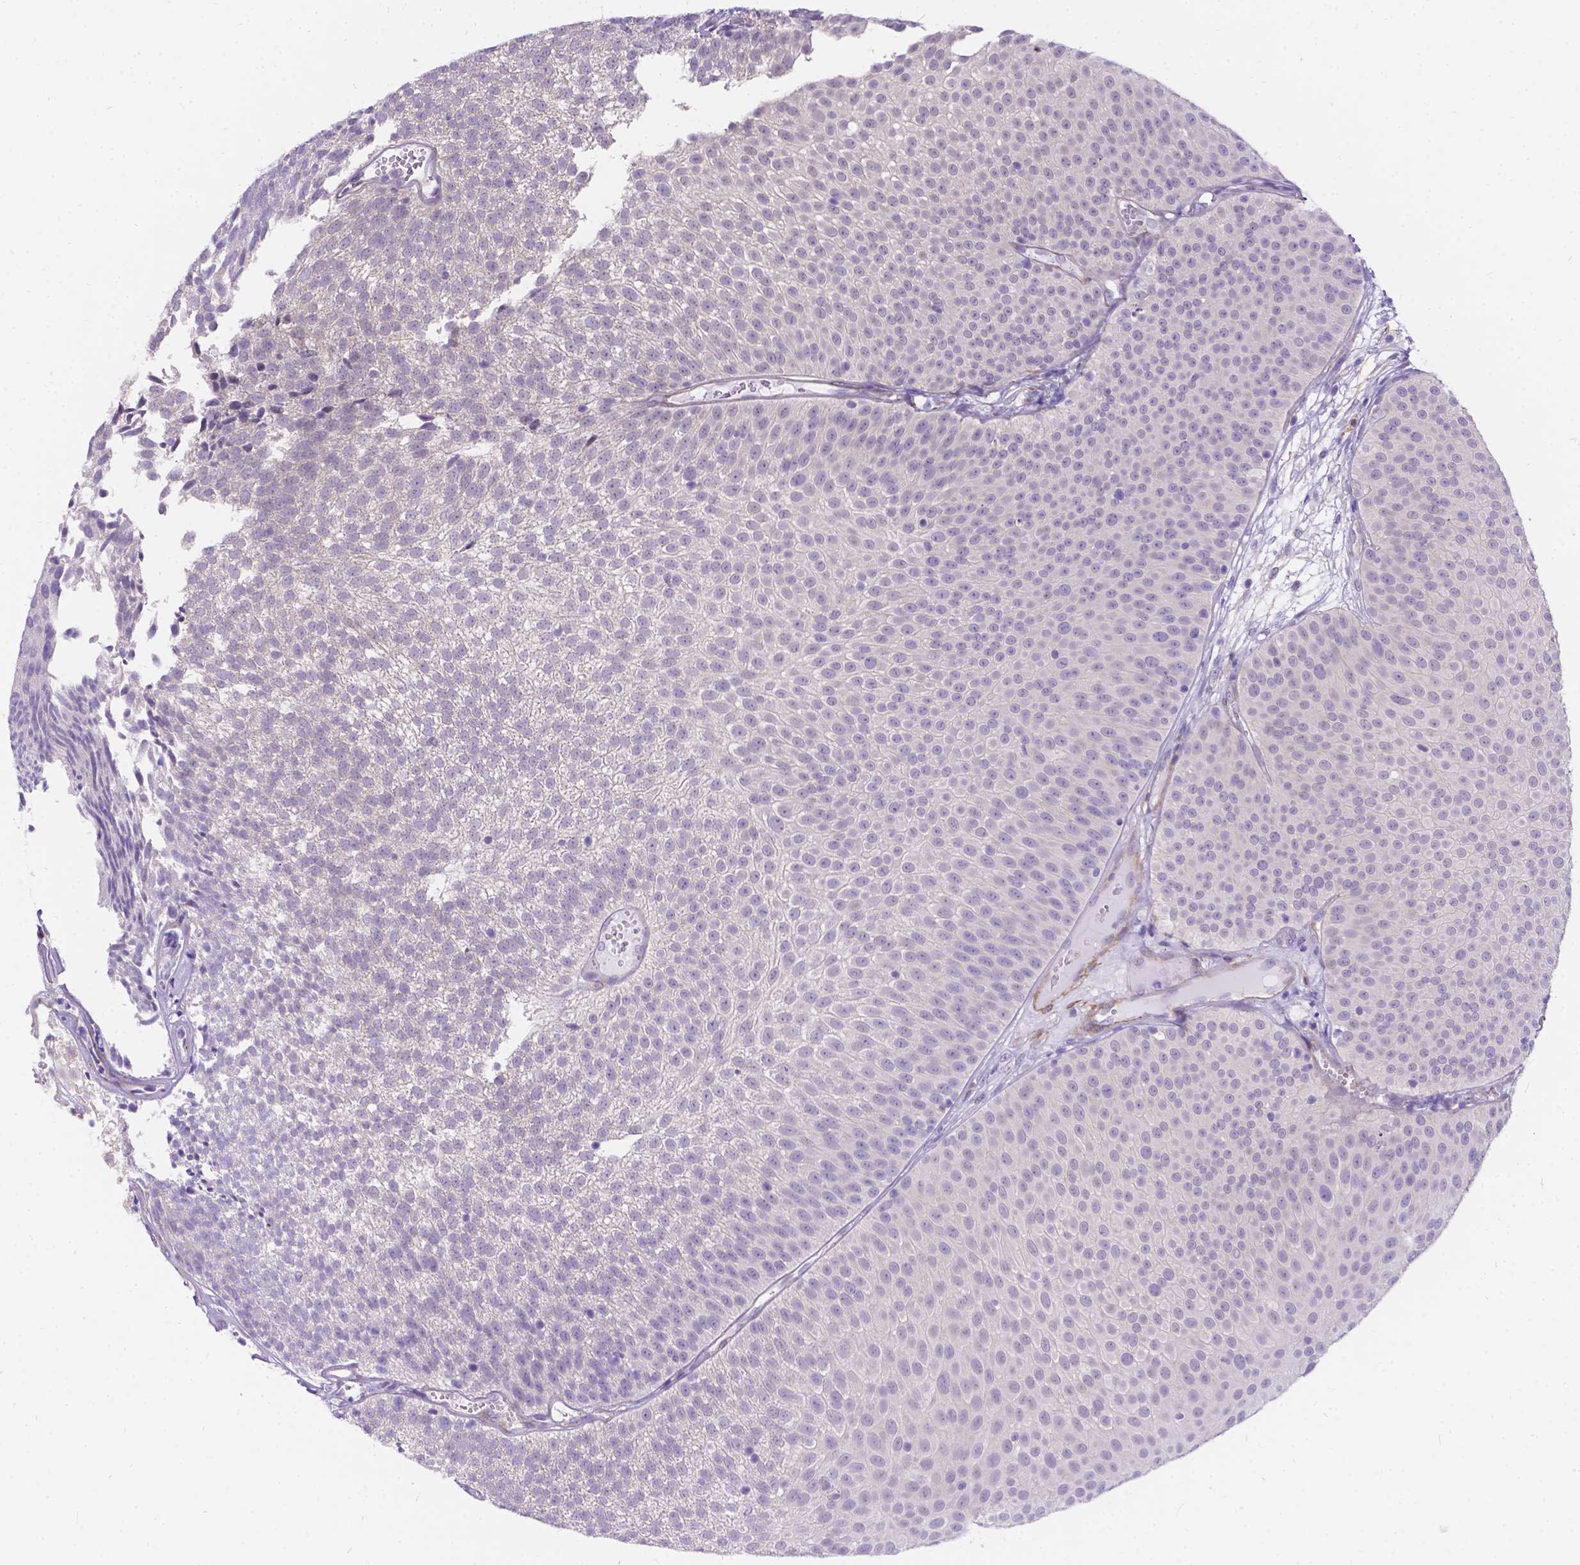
{"staining": {"intensity": "negative", "quantity": "none", "location": "none"}, "tissue": "urothelial cancer", "cell_type": "Tumor cells", "image_type": "cancer", "snomed": [{"axis": "morphology", "description": "Urothelial carcinoma, Low grade"}, {"axis": "topography", "description": "Urinary bladder"}], "caption": "Tumor cells are negative for brown protein staining in low-grade urothelial carcinoma. (Stains: DAB IHC with hematoxylin counter stain, Microscopy: brightfield microscopy at high magnification).", "gene": "PALS1", "patient": {"sex": "male", "age": 52}}